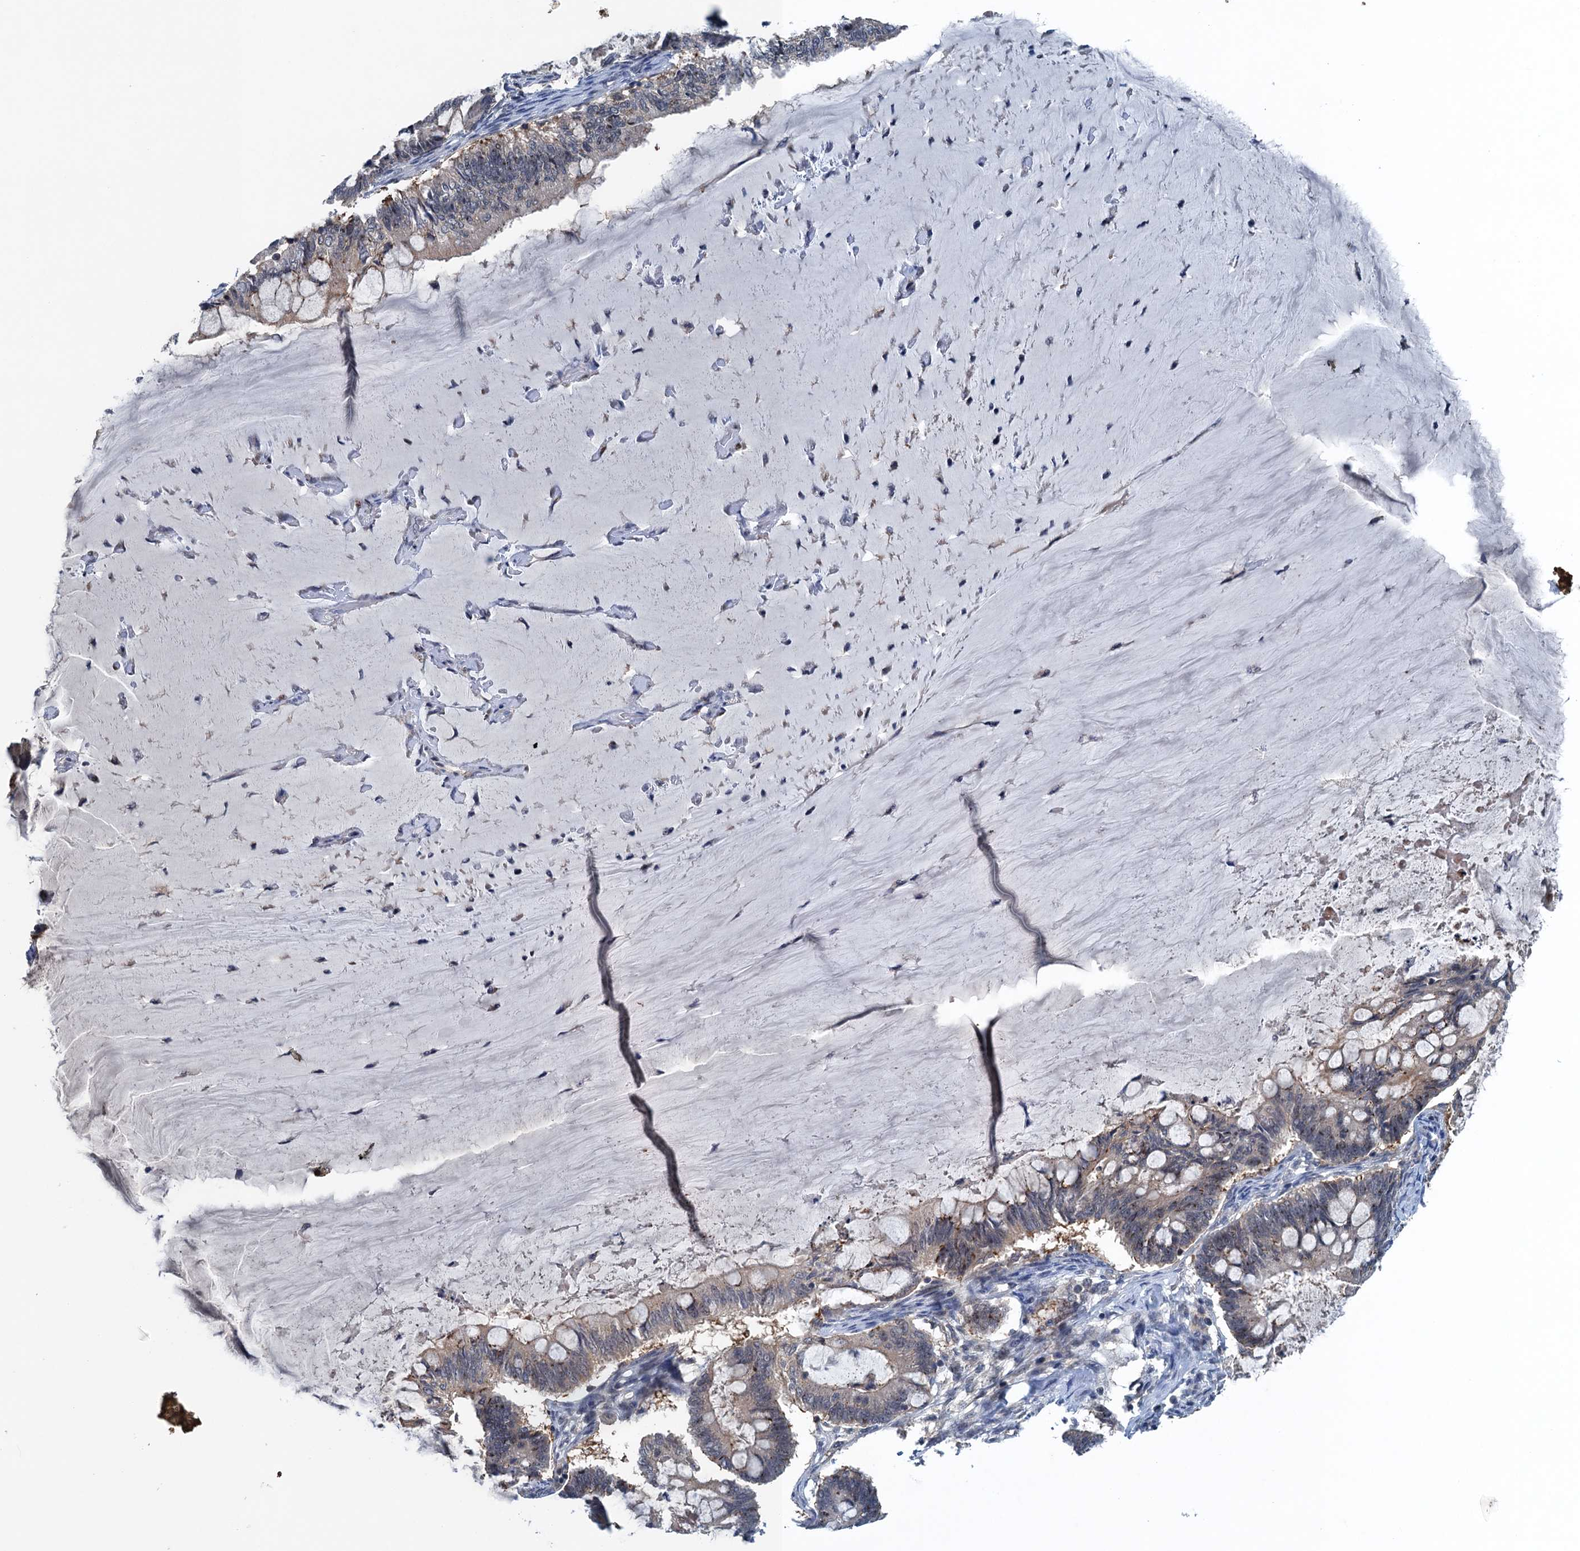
{"staining": {"intensity": "weak", "quantity": "25%-75%", "location": "cytoplasmic/membranous"}, "tissue": "ovarian cancer", "cell_type": "Tumor cells", "image_type": "cancer", "snomed": [{"axis": "morphology", "description": "Cystadenocarcinoma, mucinous, NOS"}, {"axis": "topography", "description": "Ovary"}], "caption": "Ovarian cancer was stained to show a protein in brown. There is low levels of weak cytoplasmic/membranous positivity in approximately 25%-75% of tumor cells. (DAB IHC, brown staining for protein, blue staining for nuclei).", "gene": "RNF165", "patient": {"sex": "female", "age": 61}}